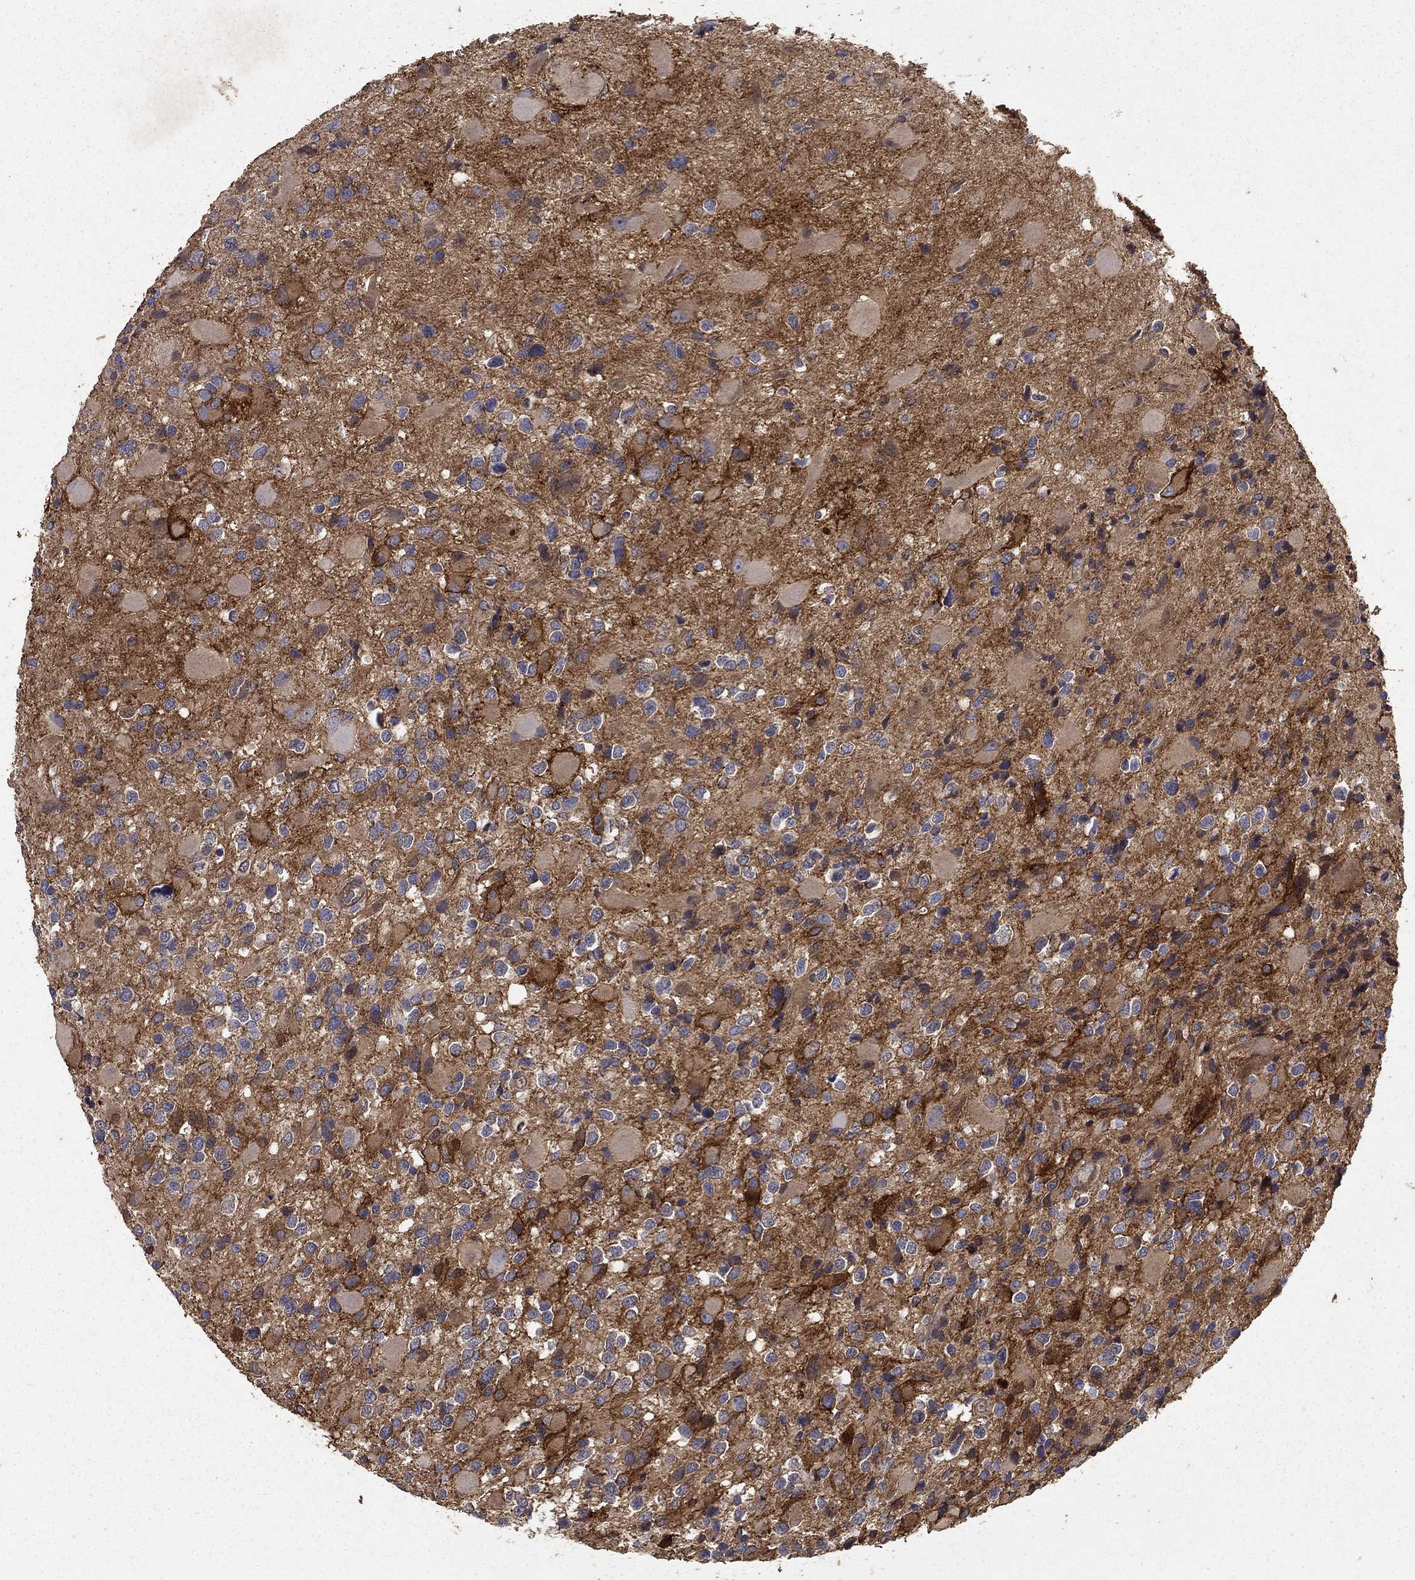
{"staining": {"intensity": "strong", "quantity": "<25%", "location": "cytoplasmic/membranous"}, "tissue": "glioma", "cell_type": "Tumor cells", "image_type": "cancer", "snomed": [{"axis": "morphology", "description": "Glioma, malignant, Low grade"}, {"axis": "topography", "description": "Brain"}], "caption": "Low-grade glioma (malignant) was stained to show a protein in brown. There is medium levels of strong cytoplasmic/membranous positivity in approximately <25% of tumor cells.", "gene": "MPP2", "patient": {"sex": "female", "age": 32}}